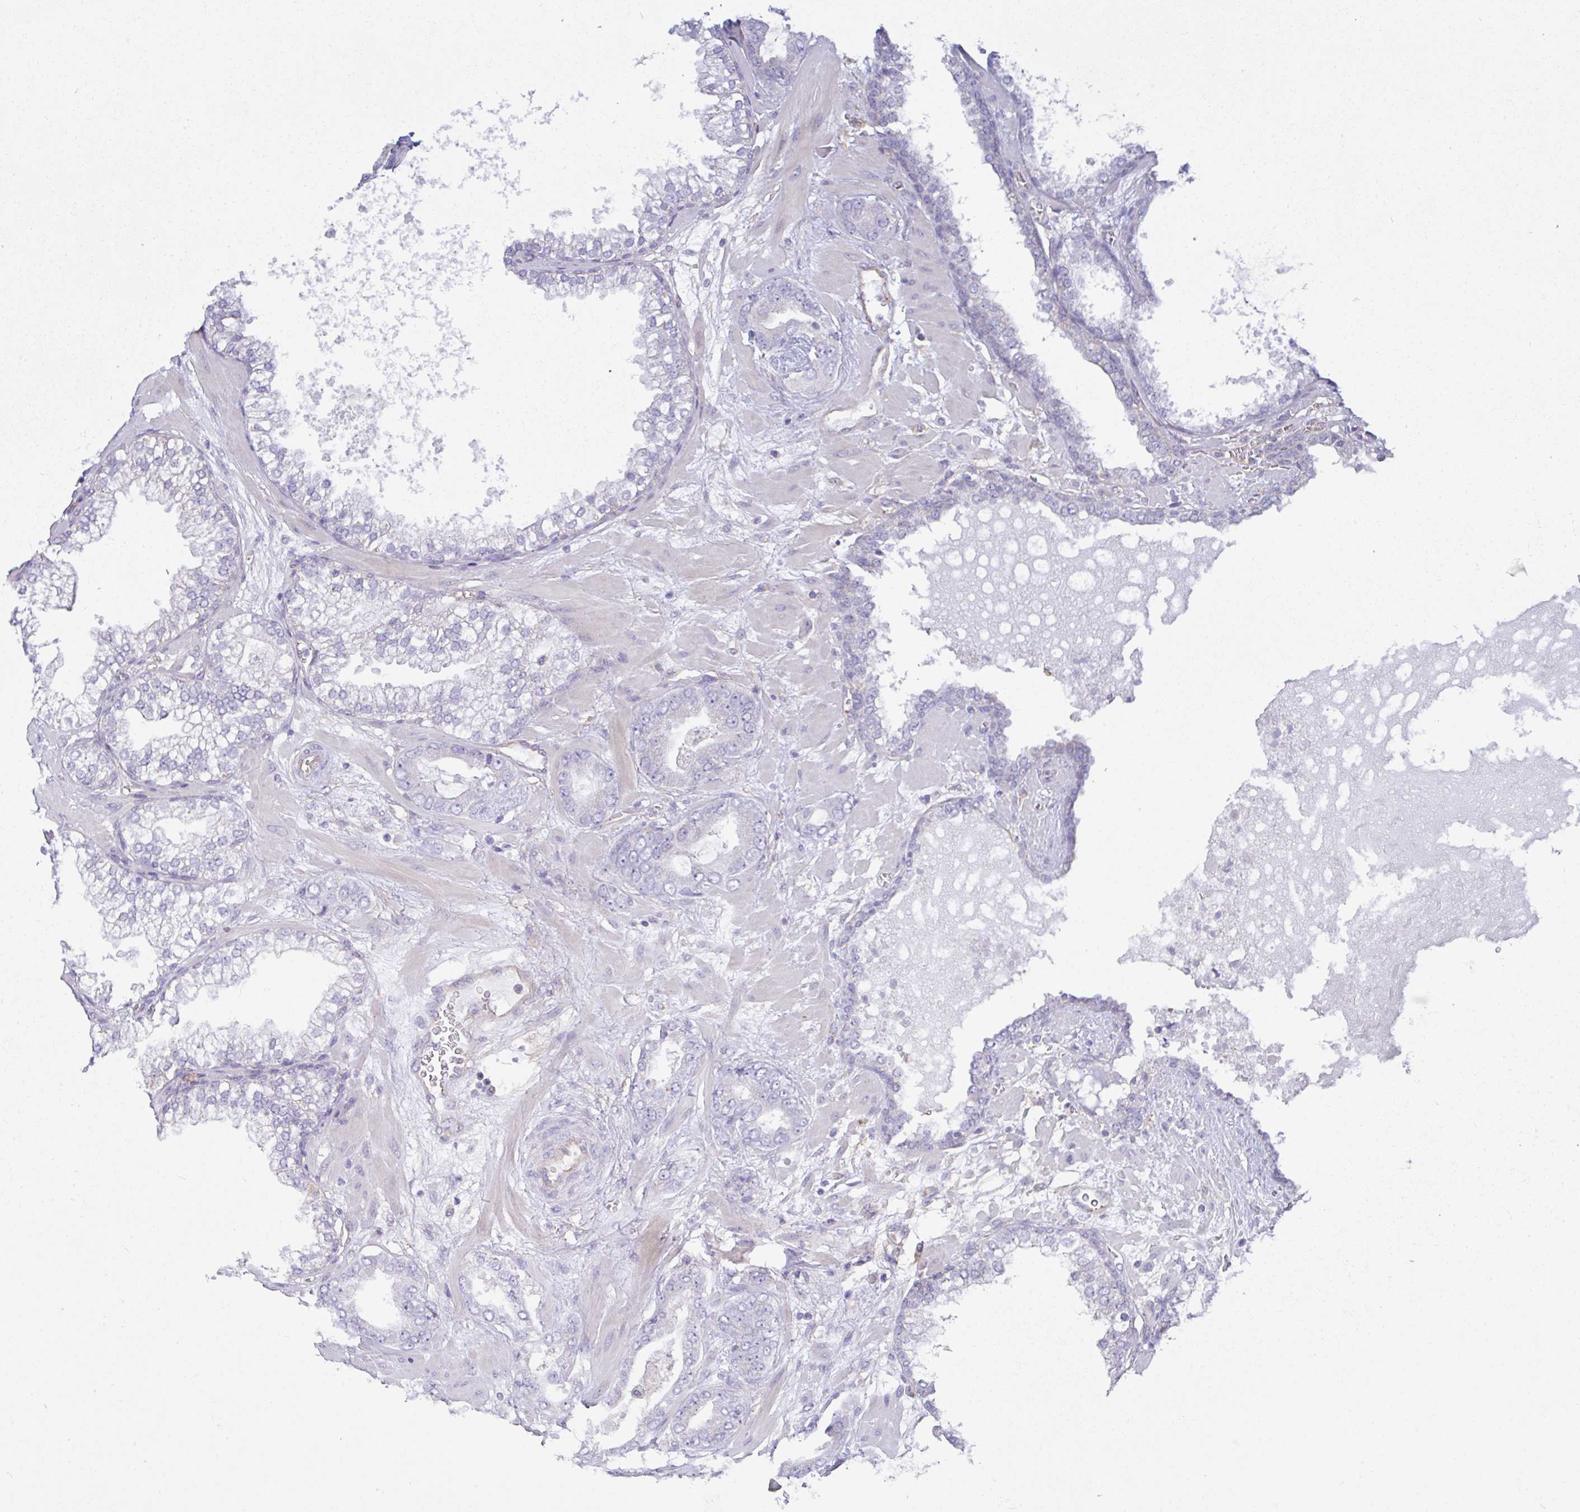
{"staining": {"intensity": "negative", "quantity": "none", "location": "none"}, "tissue": "prostate cancer", "cell_type": "Tumor cells", "image_type": "cancer", "snomed": [{"axis": "morphology", "description": "Adenocarcinoma, Low grade"}, {"axis": "topography", "description": "Prostate"}], "caption": "The photomicrograph reveals no staining of tumor cells in adenocarcinoma (low-grade) (prostate). (Brightfield microscopy of DAB (3,3'-diaminobenzidine) IHC at high magnification).", "gene": "PLCD4", "patient": {"sex": "male", "age": 62}}